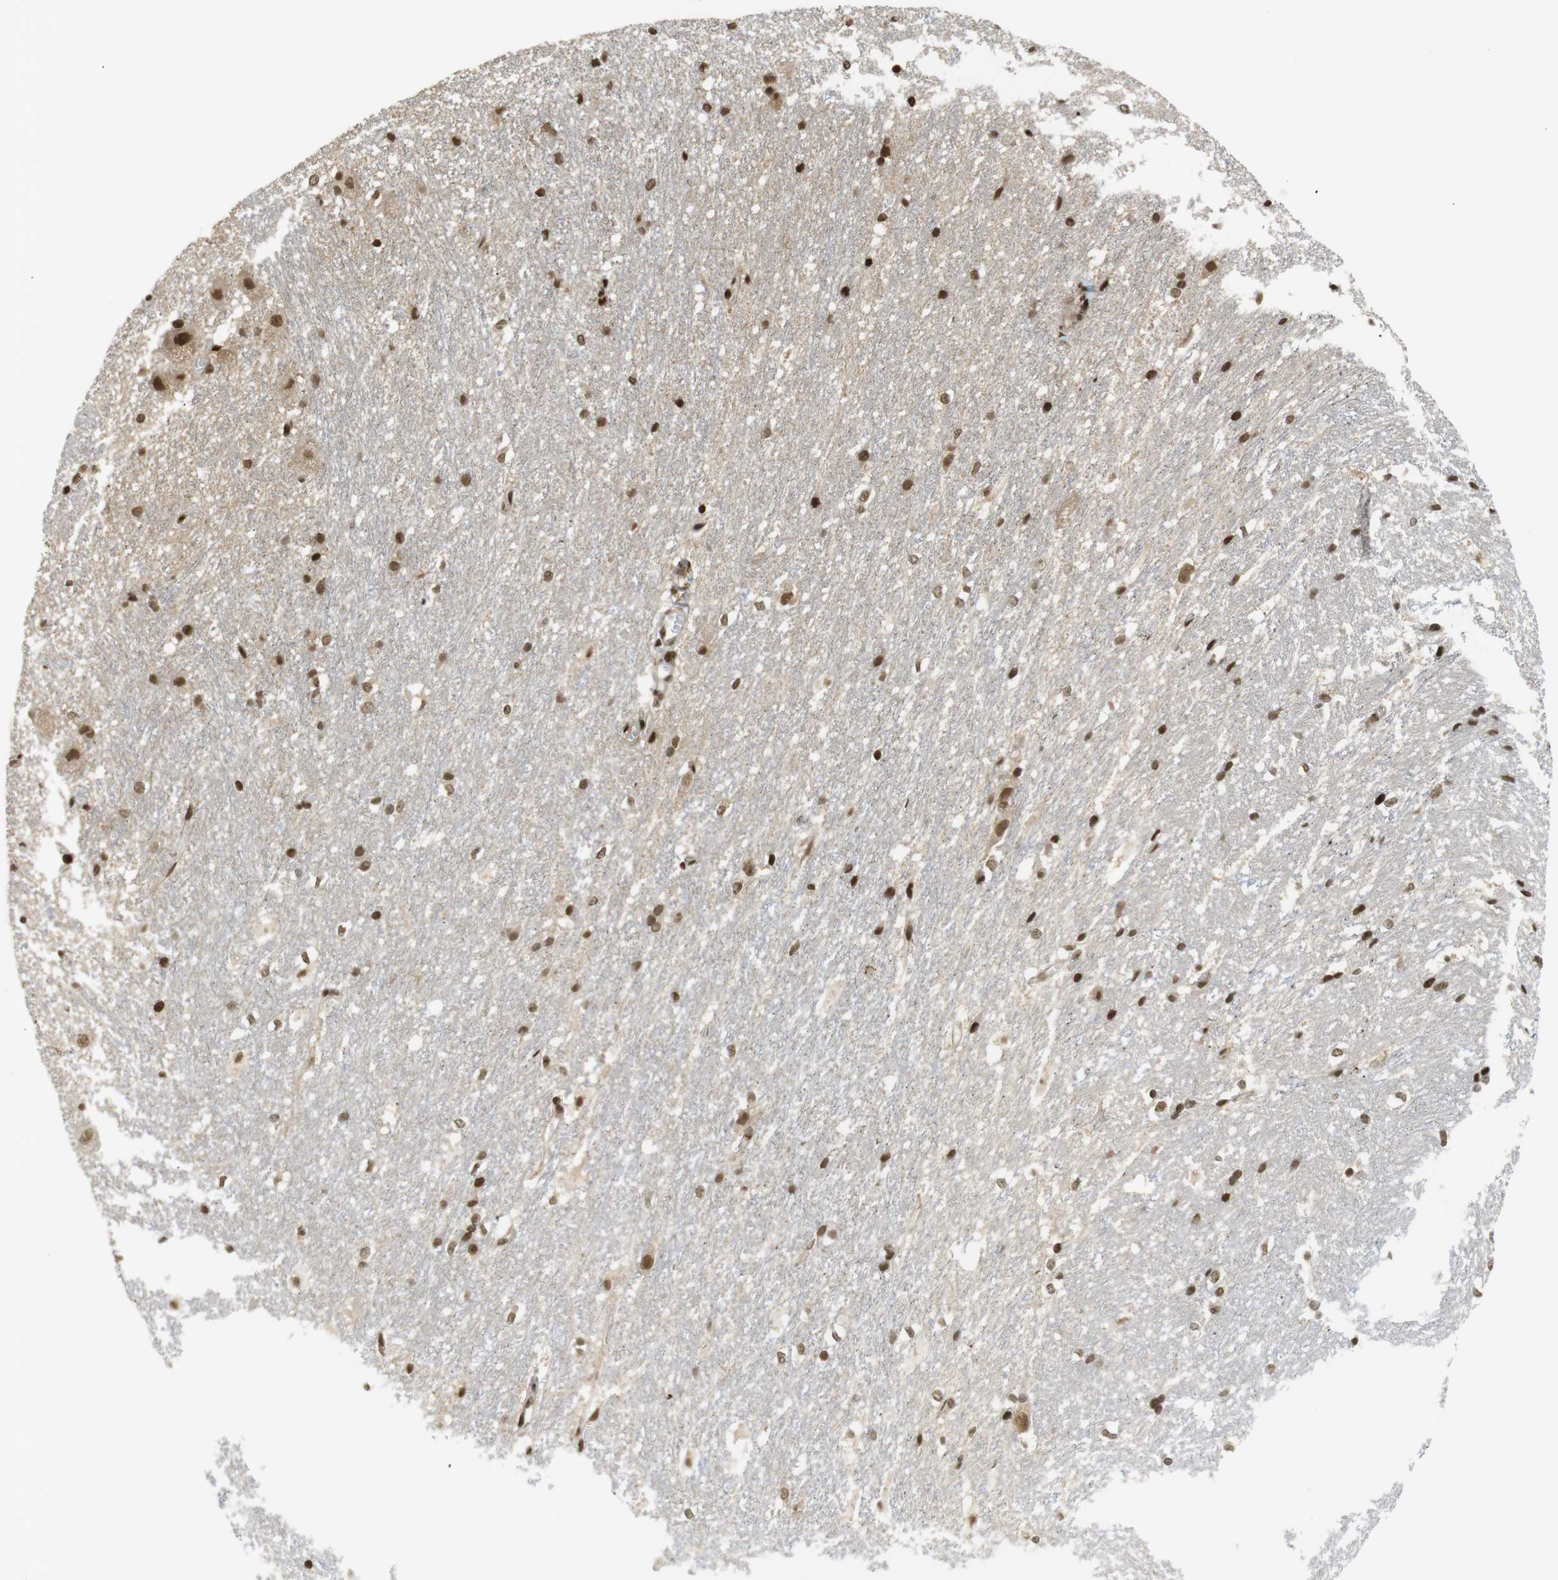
{"staining": {"intensity": "strong", "quantity": ">75%", "location": "nuclear"}, "tissue": "hippocampus", "cell_type": "Glial cells", "image_type": "normal", "snomed": [{"axis": "morphology", "description": "Normal tissue, NOS"}, {"axis": "topography", "description": "Hippocampus"}], "caption": "Immunohistochemistry (IHC) histopathology image of benign hippocampus: human hippocampus stained using immunohistochemistry (IHC) displays high levels of strong protein expression localized specifically in the nuclear of glial cells, appearing as a nuclear brown color.", "gene": "RUVBL2", "patient": {"sex": "female", "age": 19}}